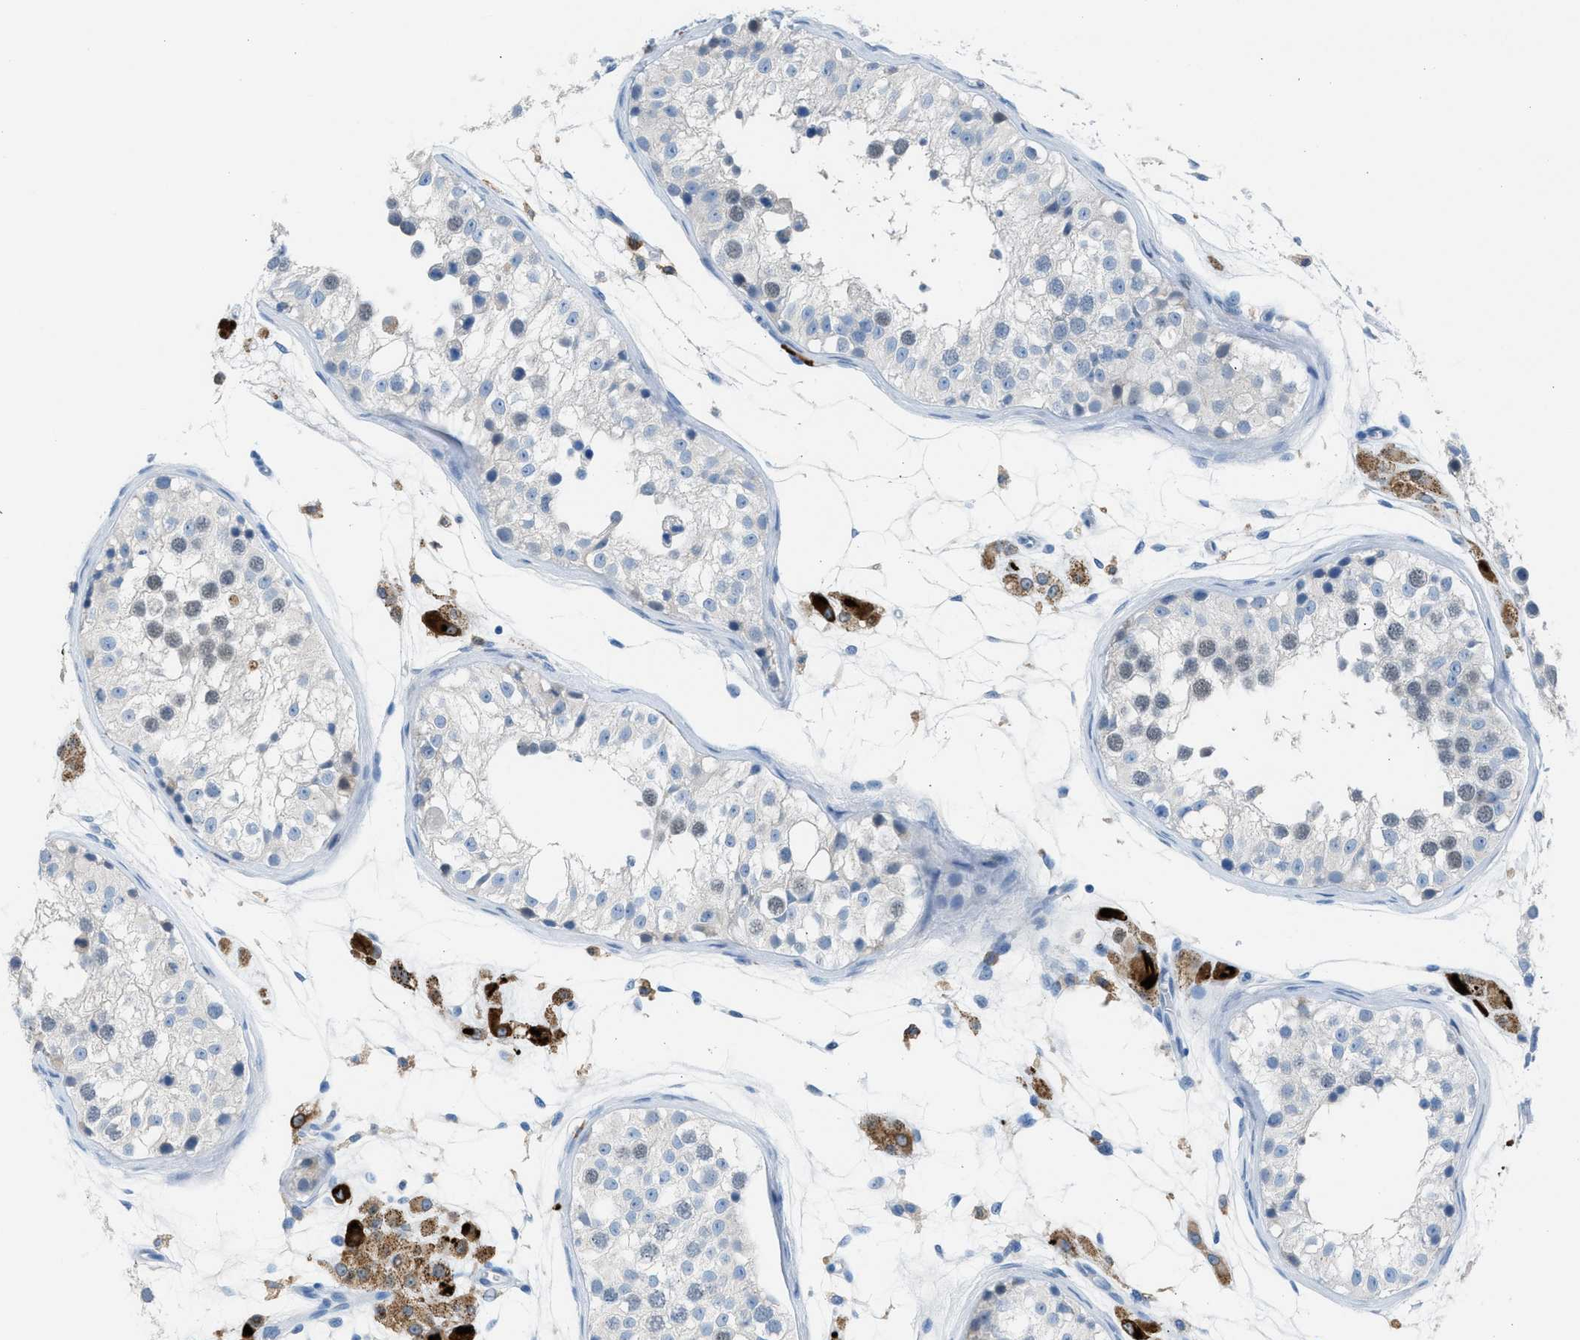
{"staining": {"intensity": "weak", "quantity": "<25%", "location": "nuclear"}, "tissue": "testis", "cell_type": "Cells in seminiferous ducts", "image_type": "normal", "snomed": [{"axis": "morphology", "description": "Normal tissue, NOS"}, {"axis": "morphology", "description": "Adenocarcinoma, metastatic, NOS"}, {"axis": "topography", "description": "Testis"}], "caption": "The photomicrograph exhibits no significant staining in cells in seminiferous ducts of testis. (DAB IHC visualized using brightfield microscopy, high magnification).", "gene": "CLEC10A", "patient": {"sex": "male", "age": 26}}